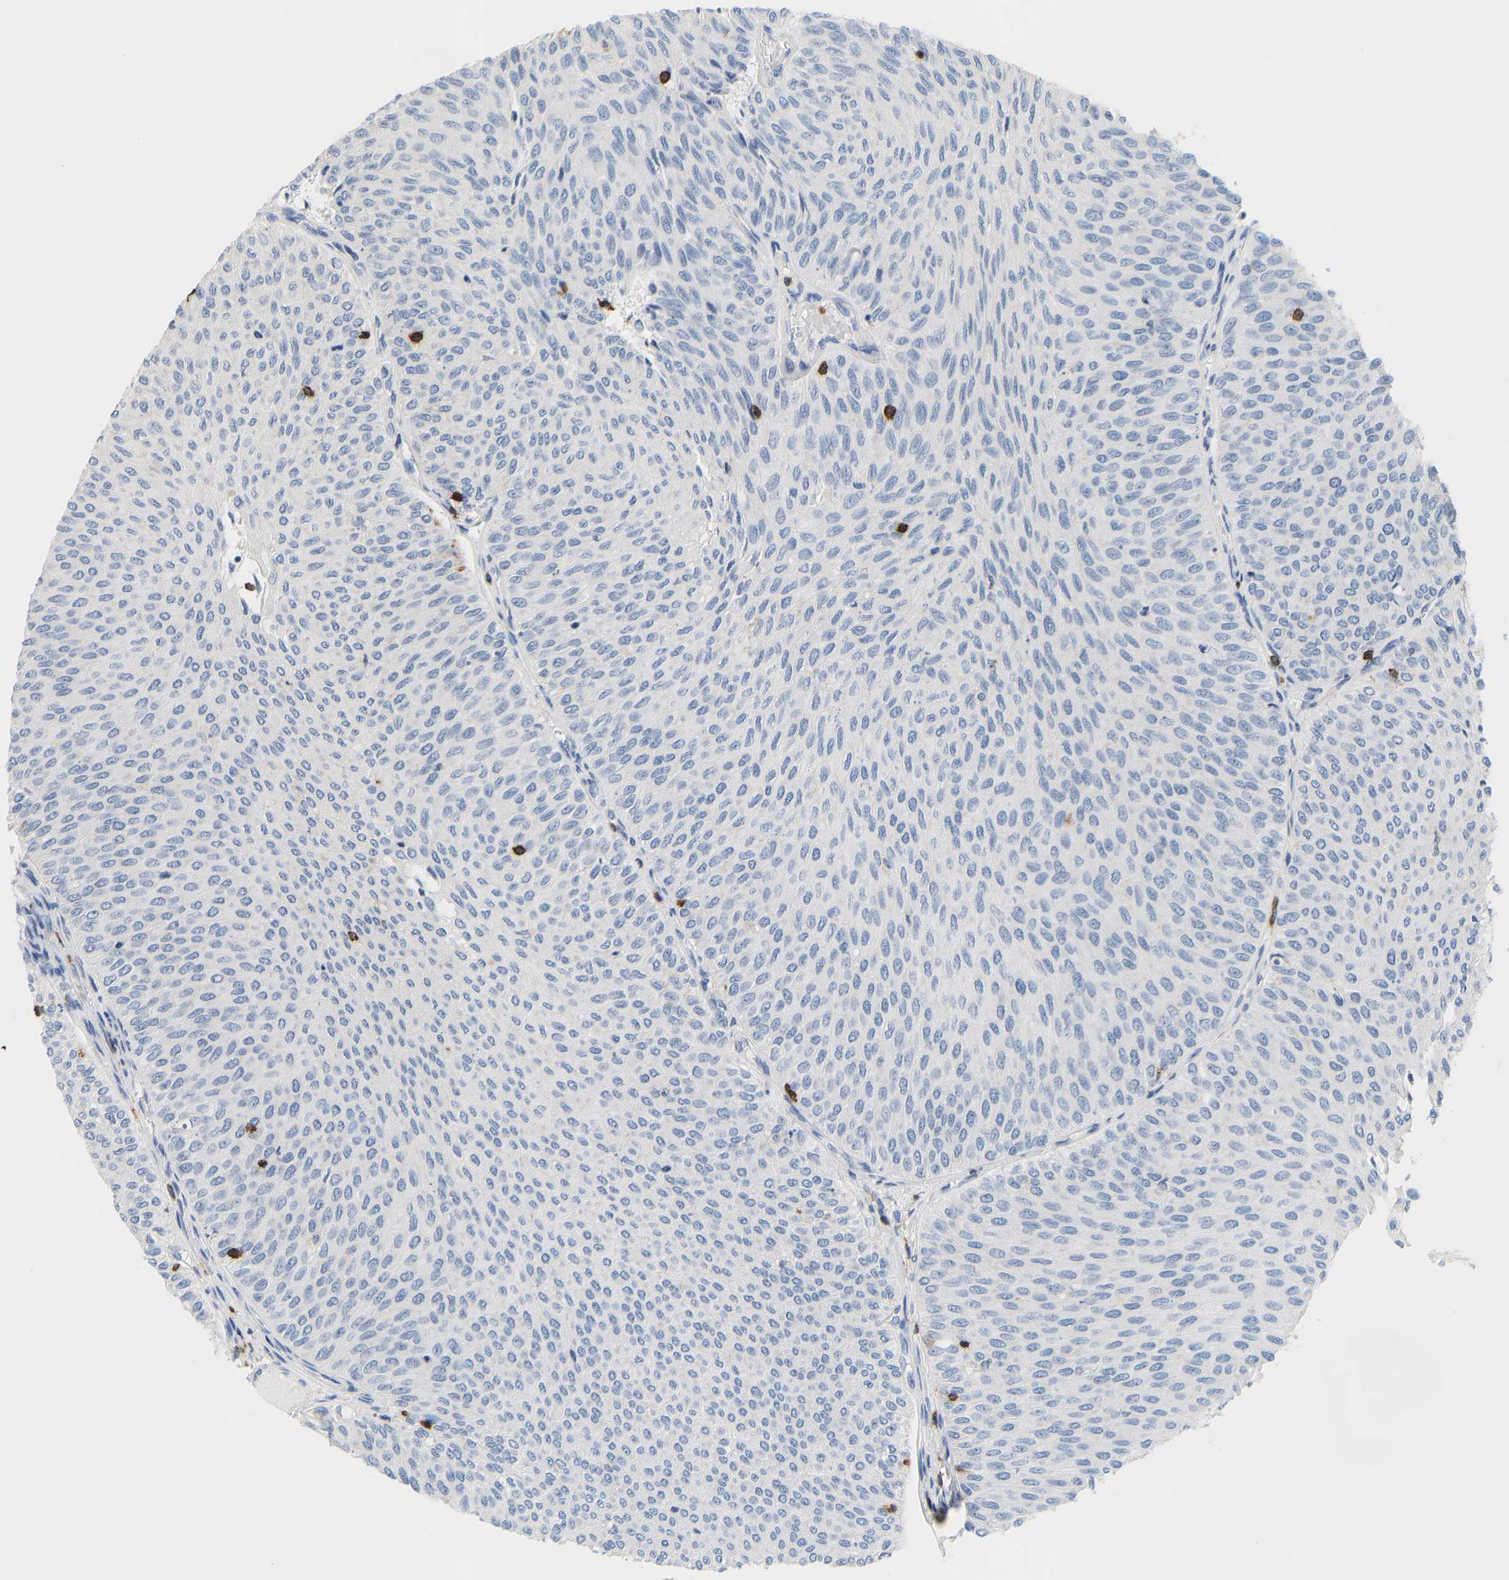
{"staining": {"intensity": "negative", "quantity": "none", "location": "none"}, "tissue": "urothelial cancer", "cell_type": "Tumor cells", "image_type": "cancer", "snomed": [{"axis": "morphology", "description": "Urothelial carcinoma, Low grade"}, {"axis": "topography", "description": "Urinary bladder"}], "caption": "Tumor cells show no significant protein positivity in urothelial carcinoma (low-grade).", "gene": "EVL", "patient": {"sex": "male", "age": 78}}